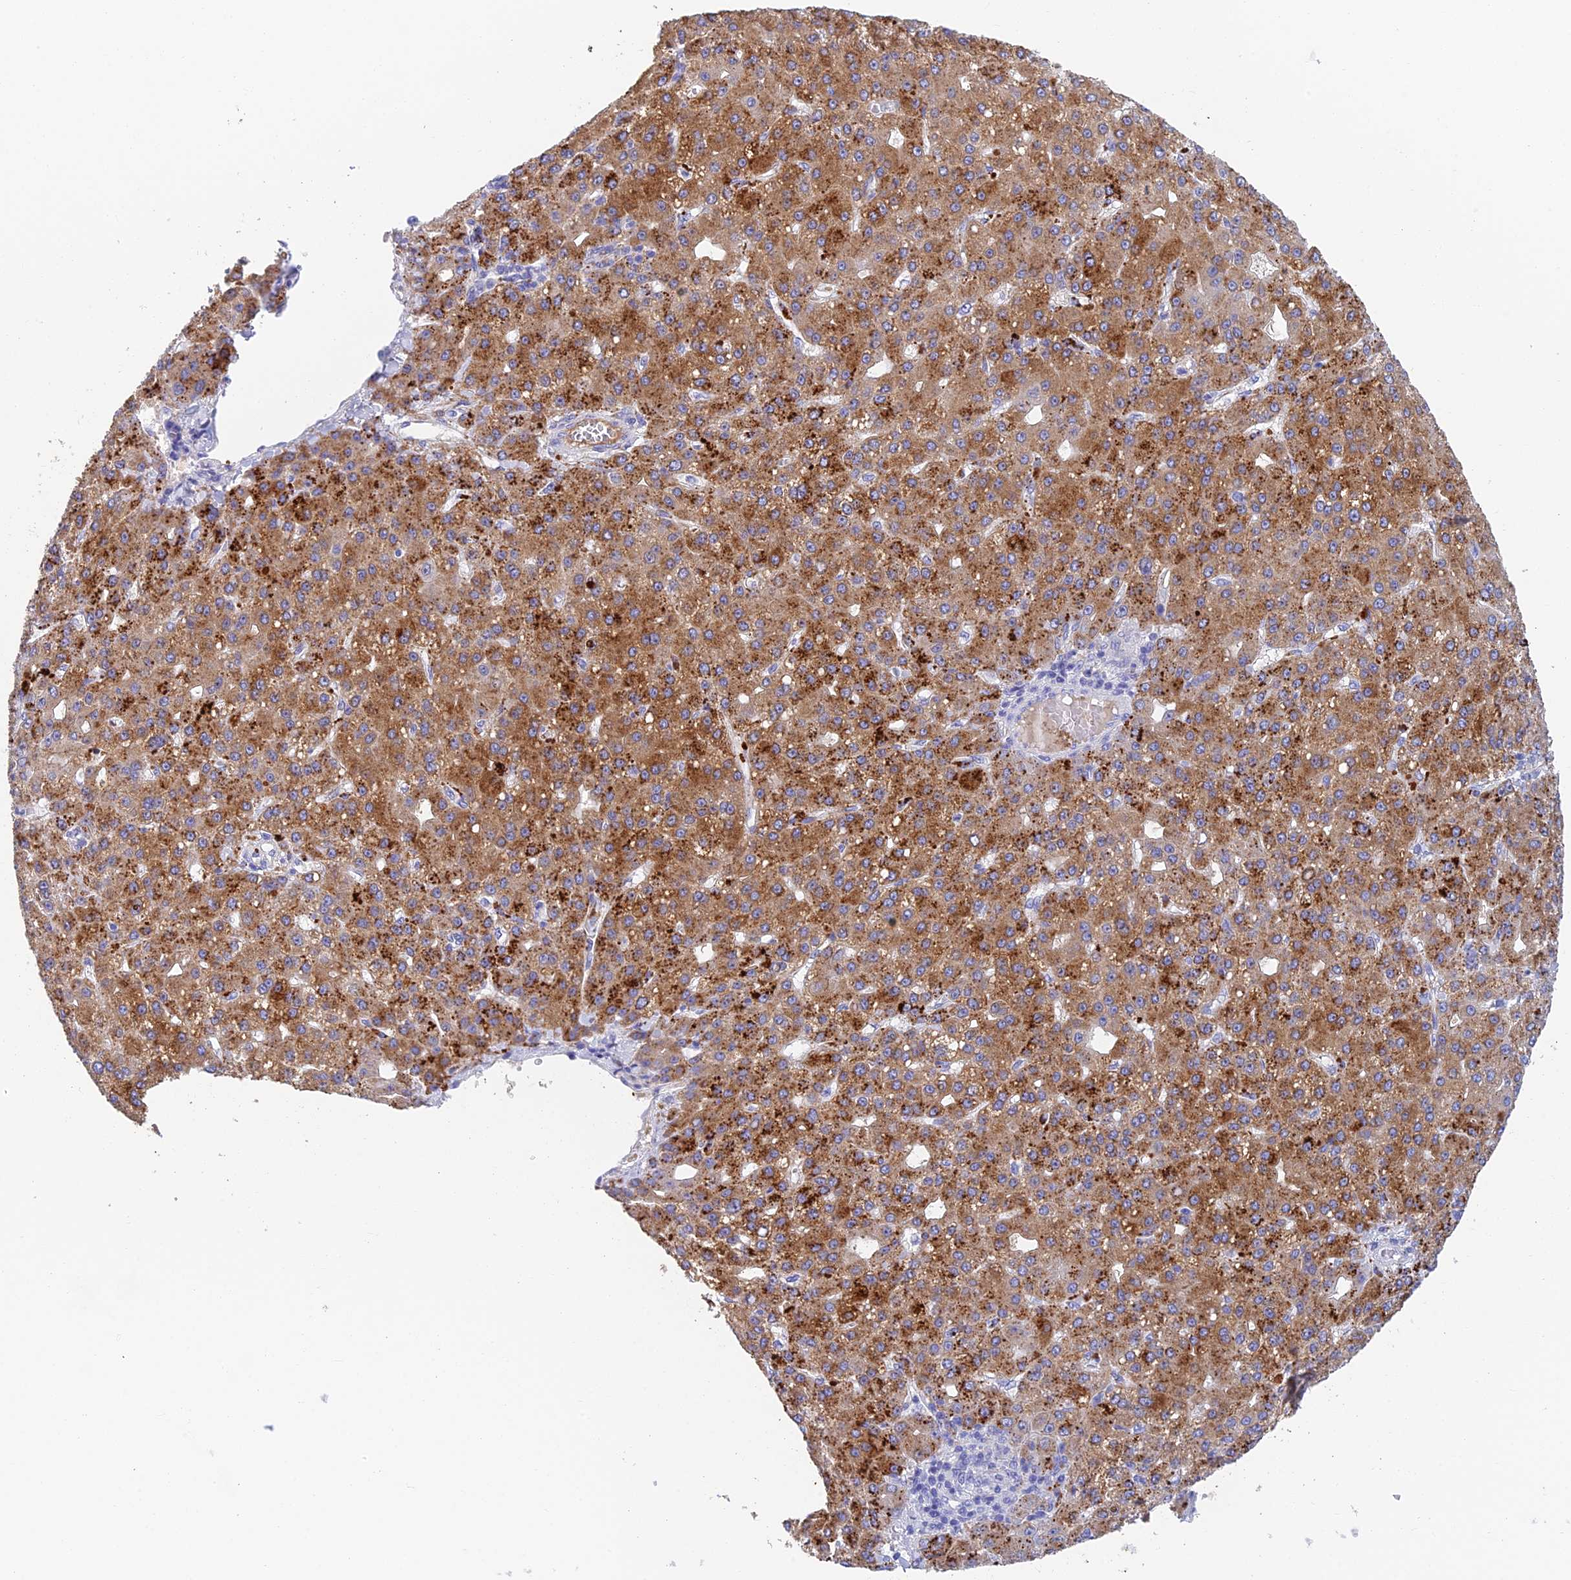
{"staining": {"intensity": "moderate", "quantity": ">75%", "location": "cytoplasmic/membranous"}, "tissue": "liver cancer", "cell_type": "Tumor cells", "image_type": "cancer", "snomed": [{"axis": "morphology", "description": "Carcinoma, Hepatocellular, NOS"}, {"axis": "topography", "description": "Liver"}], "caption": "DAB immunohistochemical staining of hepatocellular carcinoma (liver) reveals moderate cytoplasmic/membranous protein positivity in approximately >75% of tumor cells.", "gene": "ADAMTS13", "patient": {"sex": "male", "age": 67}}